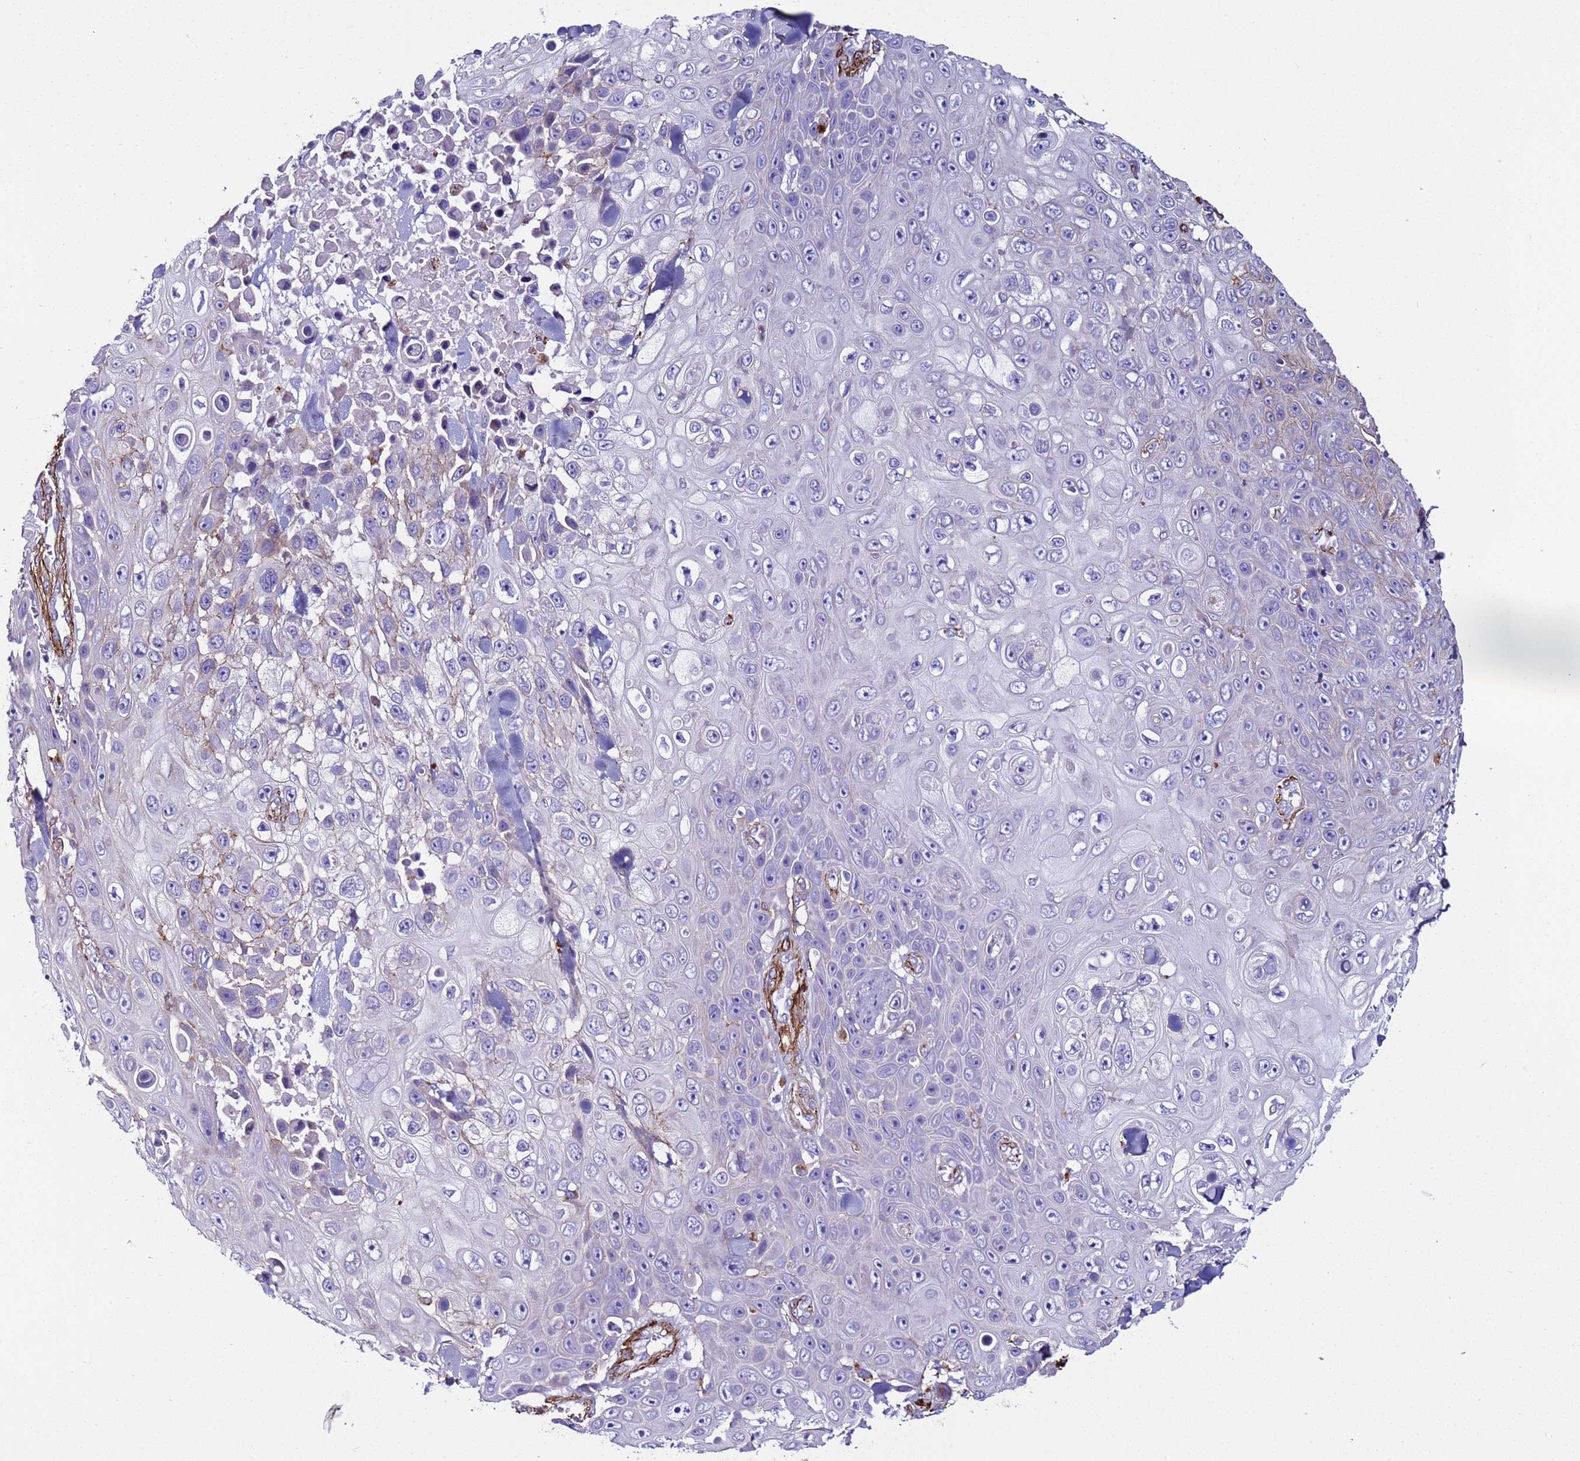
{"staining": {"intensity": "negative", "quantity": "none", "location": "none"}, "tissue": "skin cancer", "cell_type": "Tumor cells", "image_type": "cancer", "snomed": [{"axis": "morphology", "description": "Squamous cell carcinoma, NOS"}, {"axis": "topography", "description": "Skin"}], "caption": "Squamous cell carcinoma (skin) stained for a protein using immunohistochemistry shows no staining tumor cells.", "gene": "RABL2B", "patient": {"sex": "male", "age": 82}}